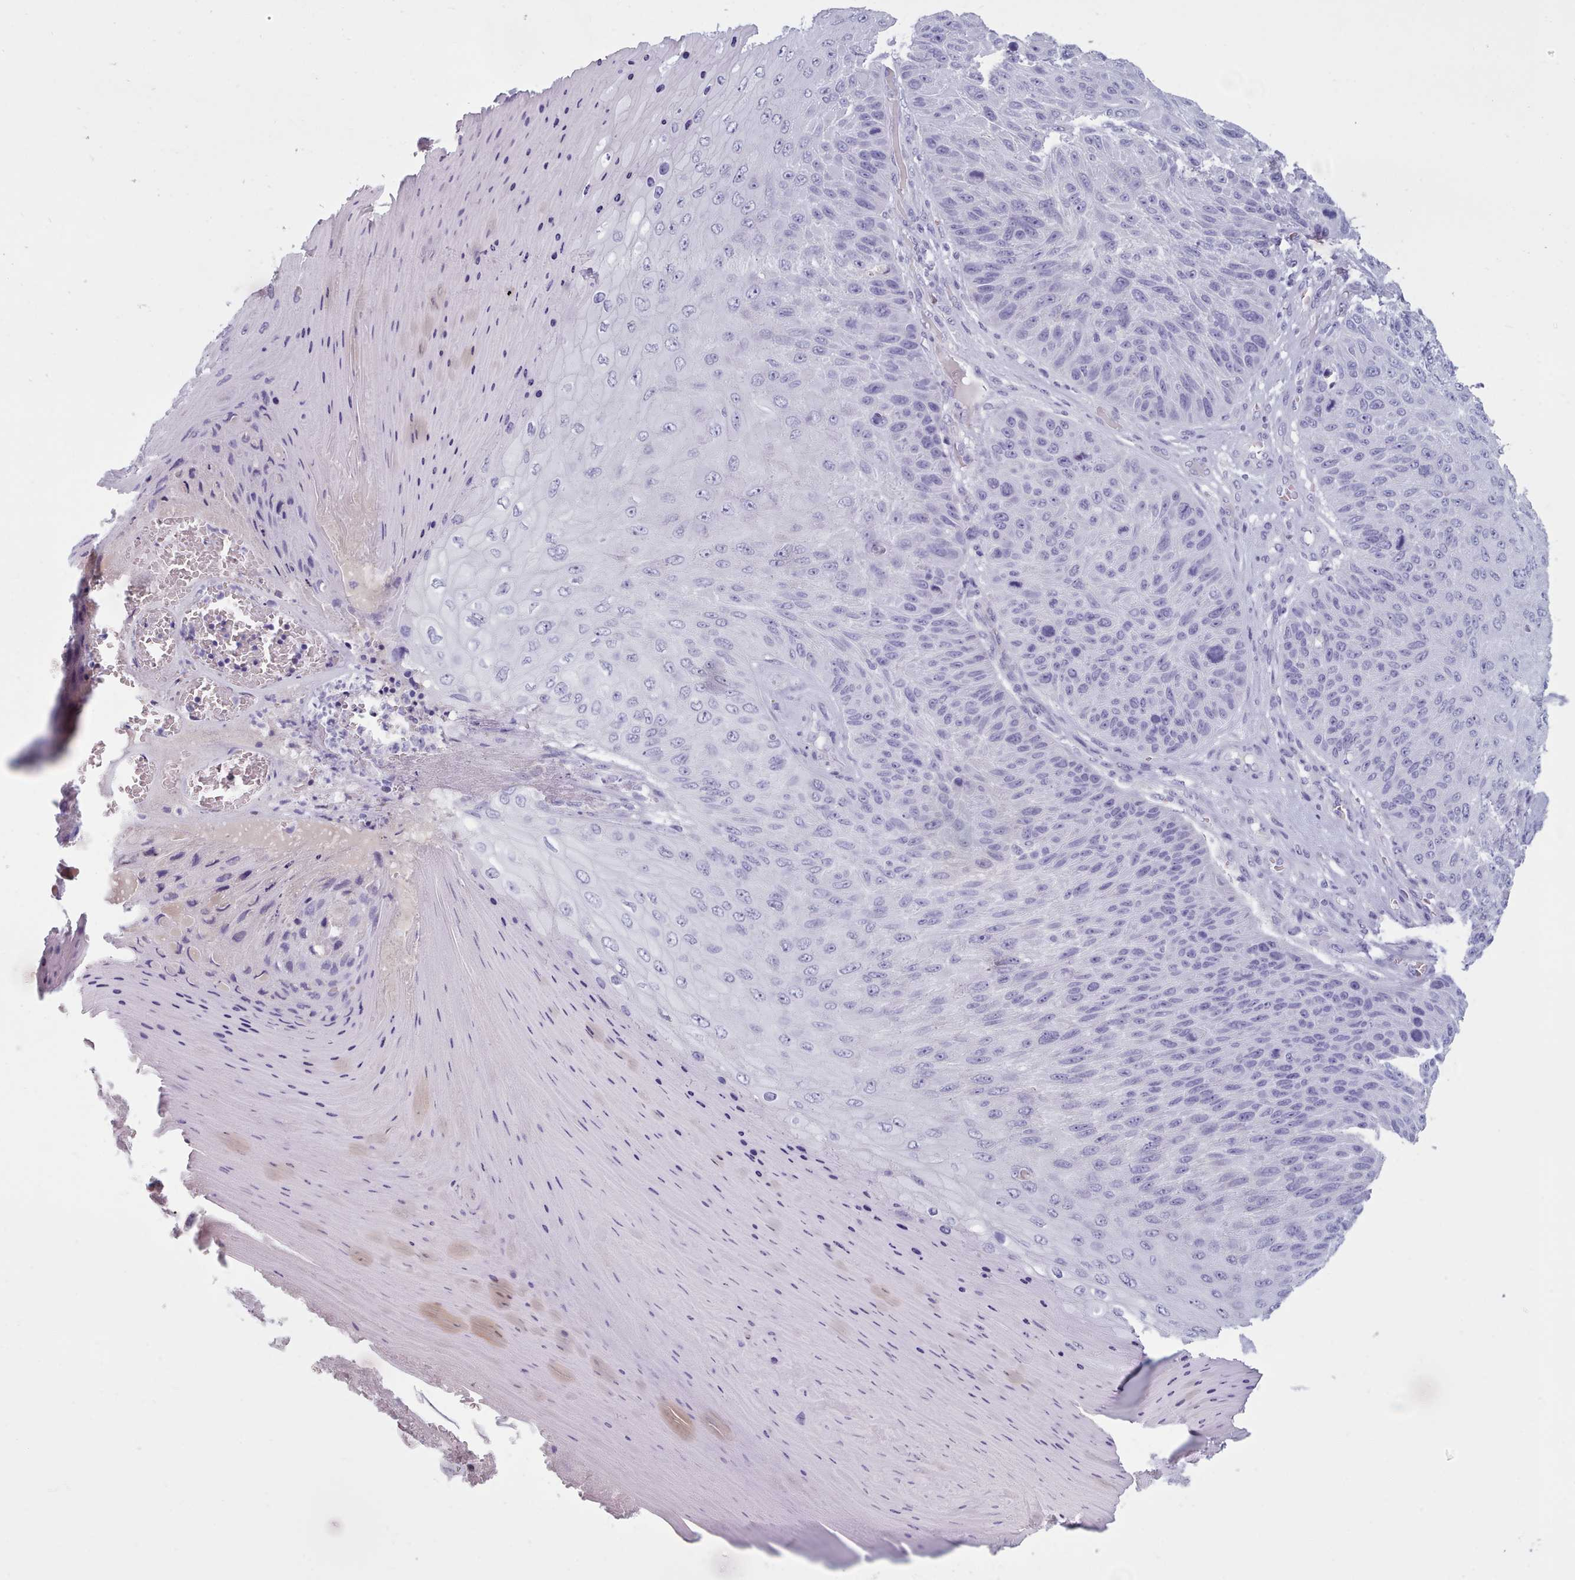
{"staining": {"intensity": "negative", "quantity": "none", "location": "none"}, "tissue": "skin cancer", "cell_type": "Tumor cells", "image_type": "cancer", "snomed": [{"axis": "morphology", "description": "Squamous cell carcinoma, NOS"}, {"axis": "topography", "description": "Skin"}], "caption": "DAB immunohistochemical staining of human squamous cell carcinoma (skin) exhibits no significant positivity in tumor cells.", "gene": "ZNF43", "patient": {"sex": "female", "age": 88}}